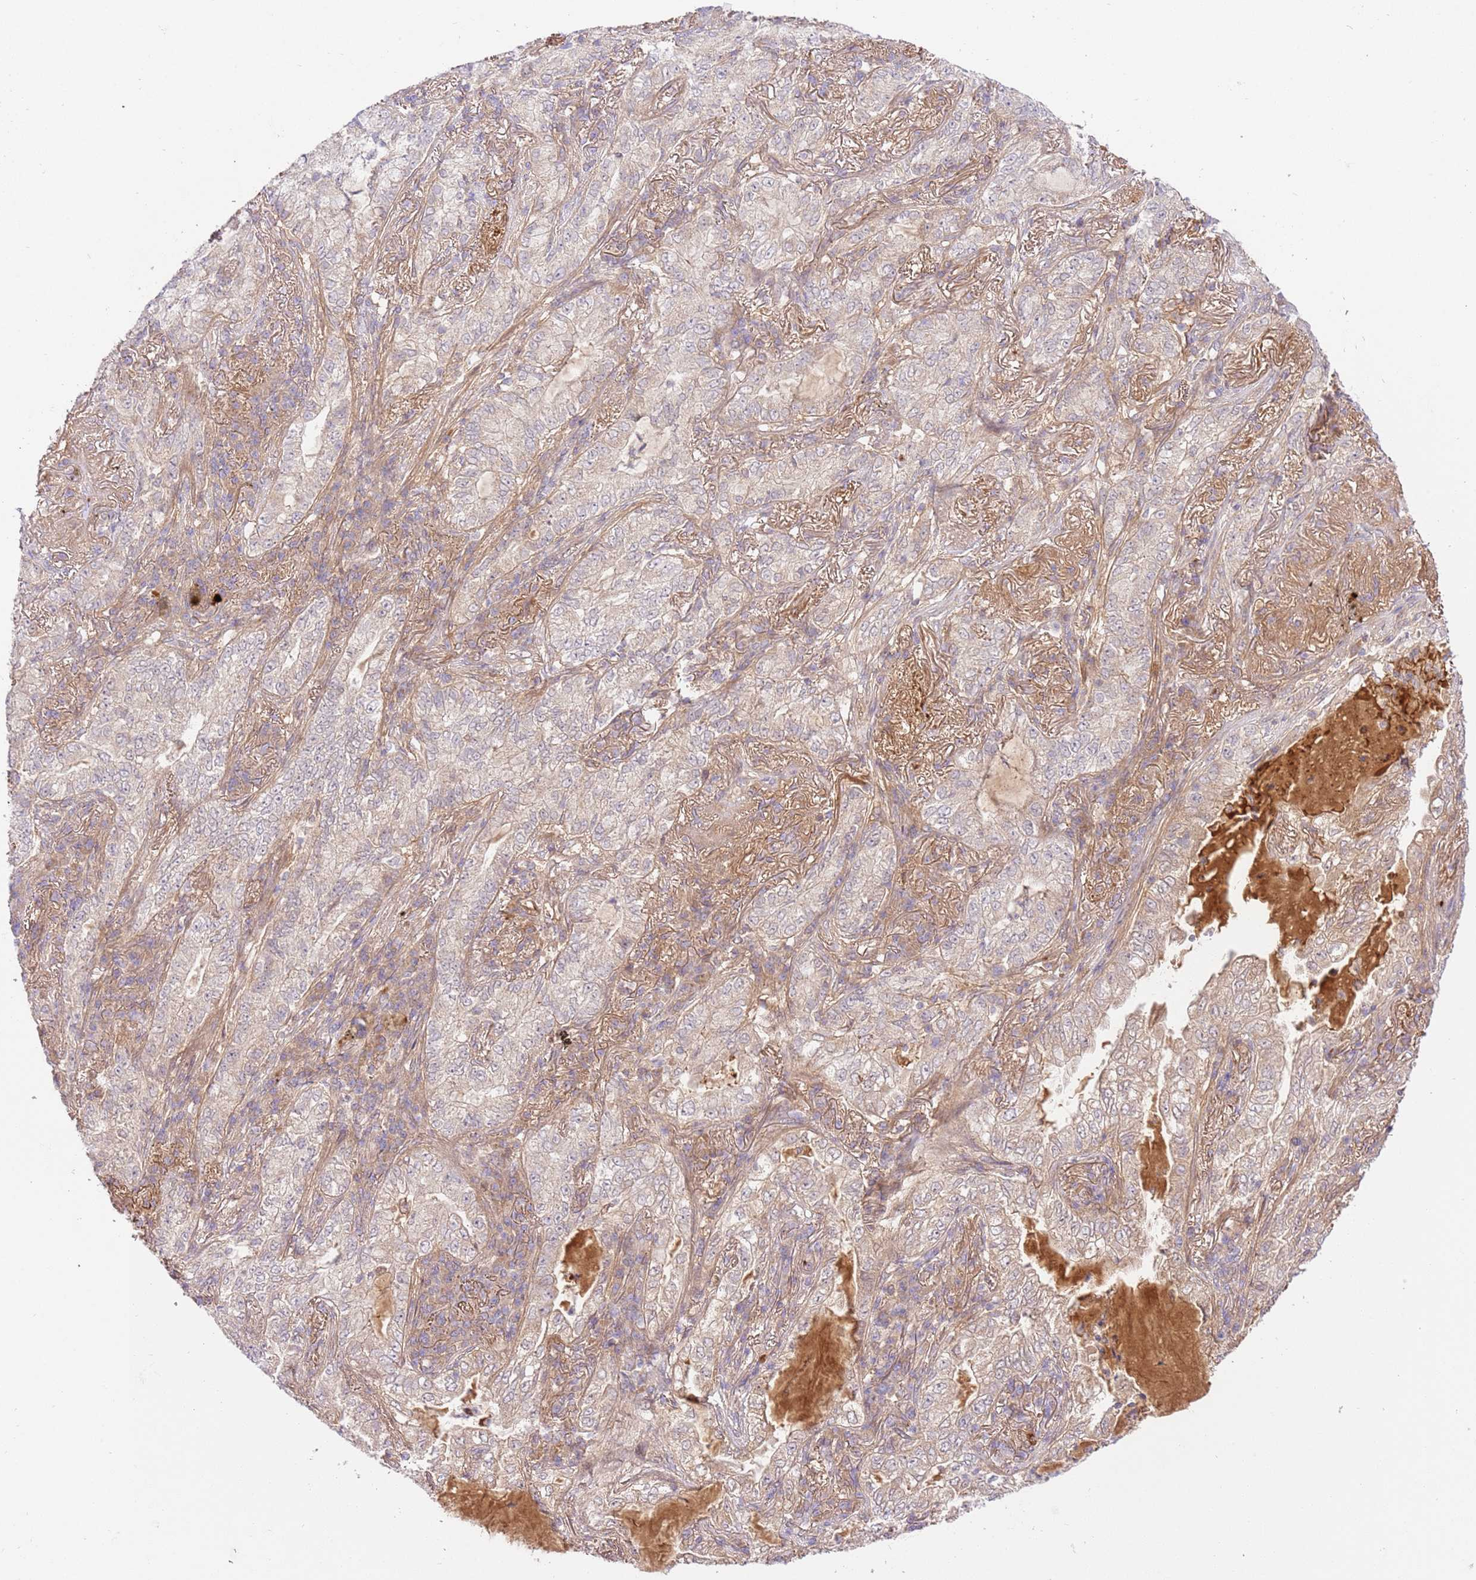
{"staining": {"intensity": "negative", "quantity": "none", "location": "none"}, "tissue": "lung cancer", "cell_type": "Tumor cells", "image_type": "cancer", "snomed": [{"axis": "morphology", "description": "Adenocarcinoma, NOS"}, {"axis": "topography", "description": "Lung"}], "caption": "Histopathology image shows no protein positivity in tumor cells of lung adenocarcinoma tissue.", "gene": "C8G", "patient": {"sex": "female", "age": 73}}